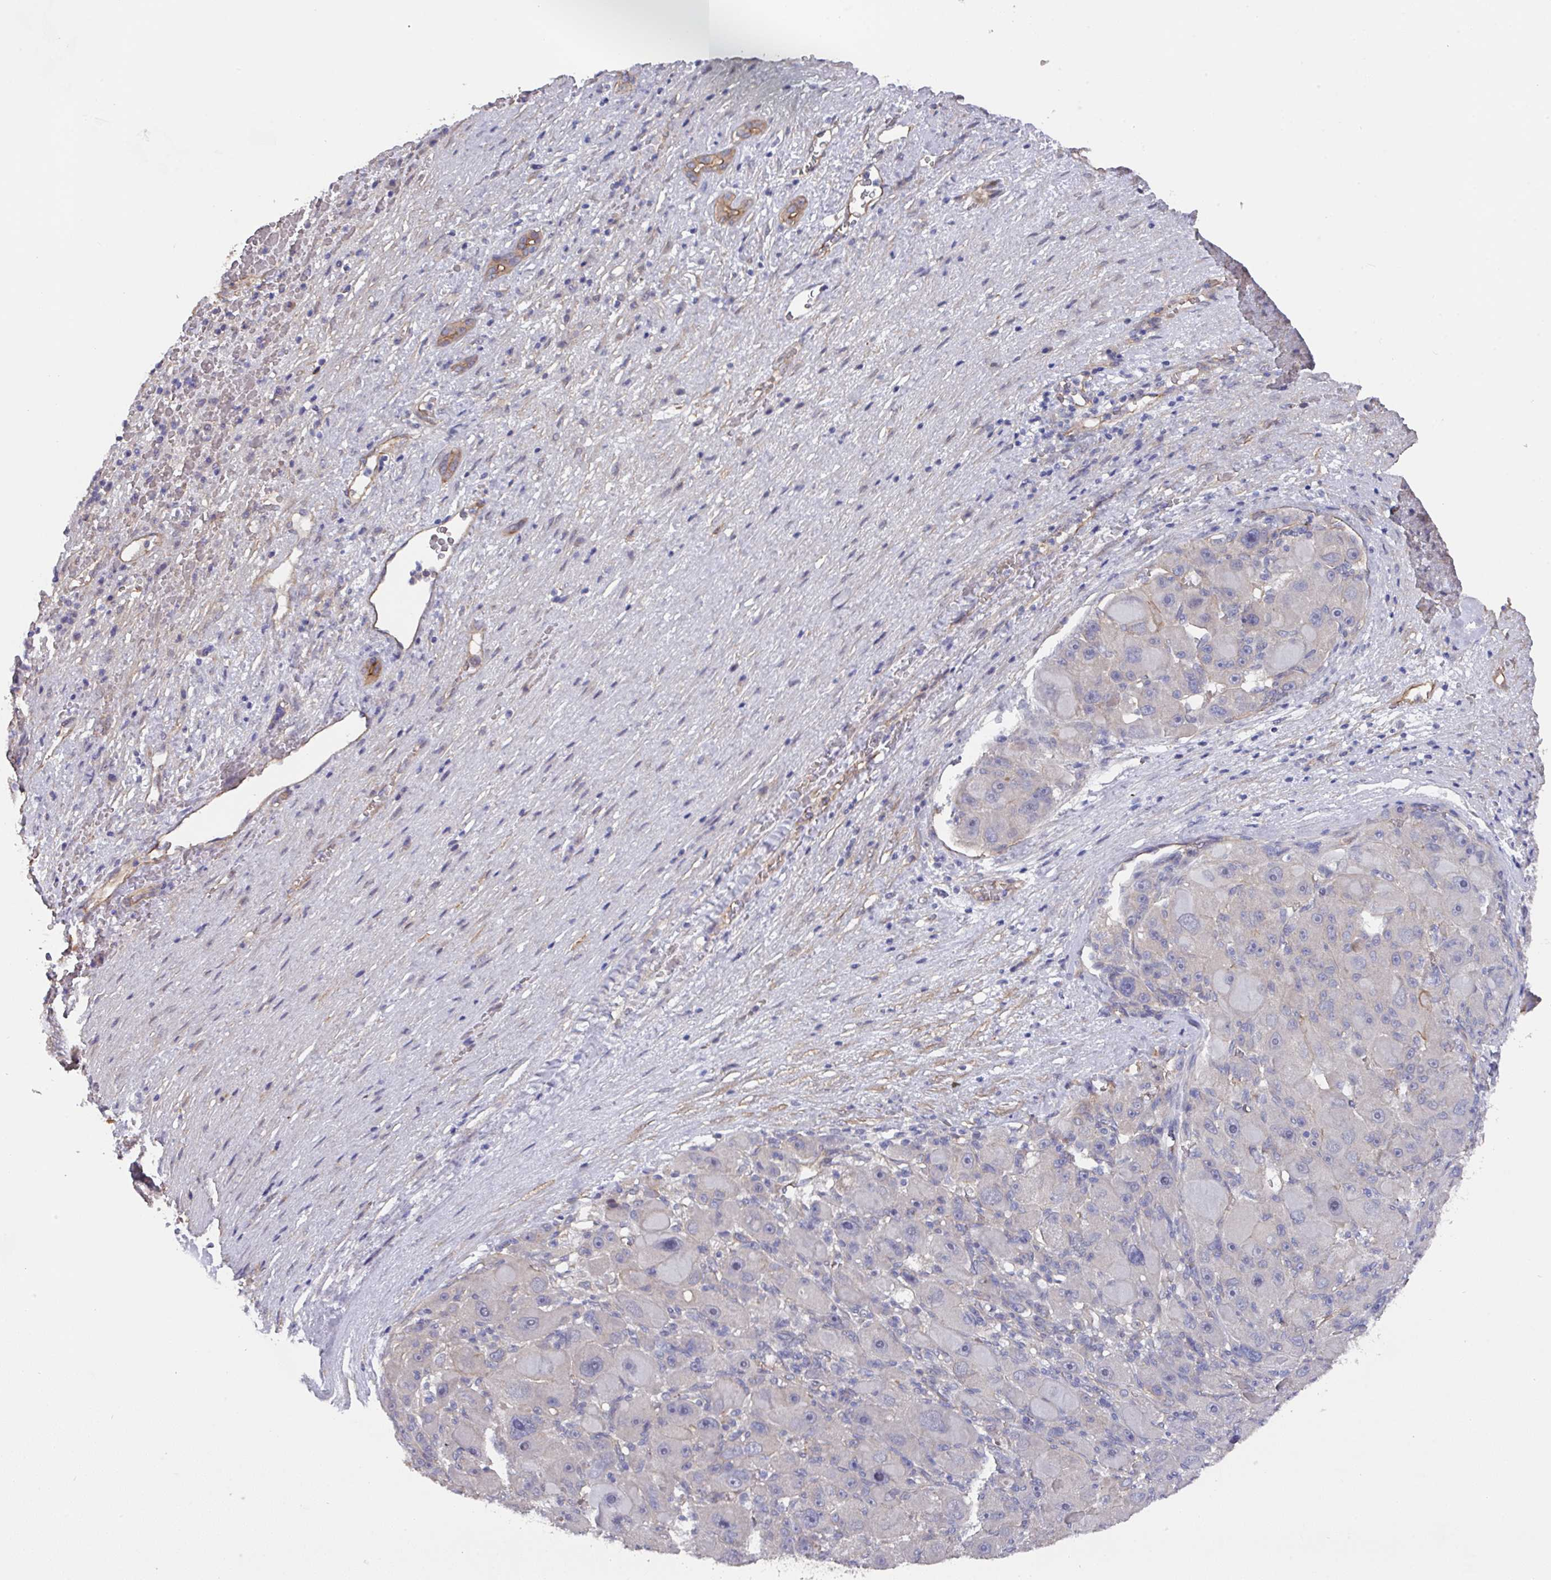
{"staining": {"intensity": "negative", "quantity": "none", "location": "none"}, "tissue": "liver cancer", "cell_type": "Tumor cells", "image_type": "cancer", "snomed": [{"axis": "morphology", "description": "Carcinoma, Hepatocellular, NOS"}, {"axis": "topography", "description": "Liver"}], "caption": "A micrograph of liver hepatocellular carcinoma stained for a protein reveals no brown staining in tumor cells. (DAB immunohistochemistry with hematoxylin counter stain).", "gene": "PRR5", "patient": {"sex": "male", "age": 76}}